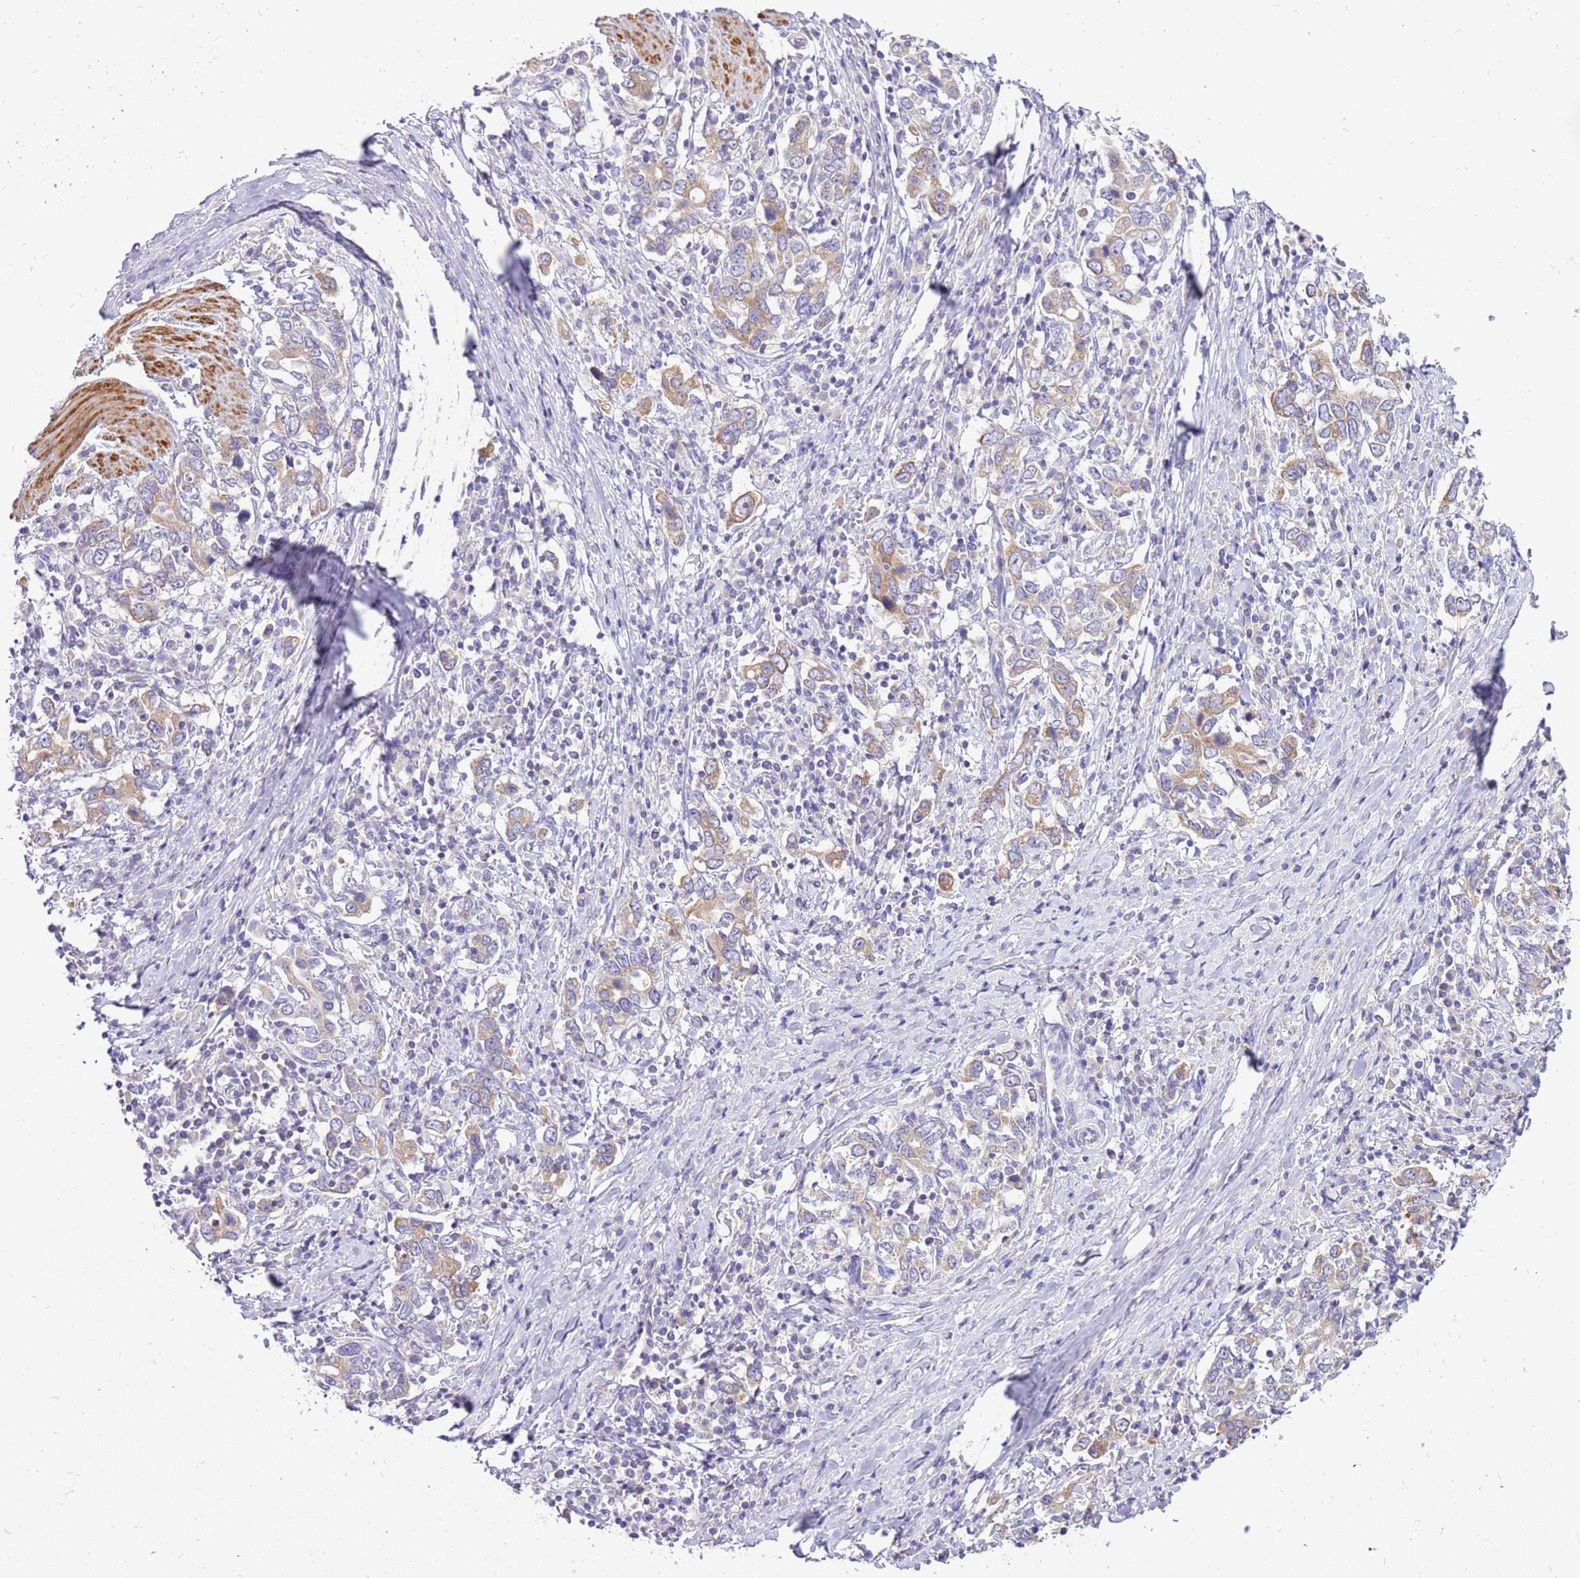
{"staining": {"intensity": "moderate", "quantity": ">75%", "location": "cytoplasmic/membranous"}, "tissue": "stomach cancer", "cell_type": "Tumor cells", "image_type": "cancer", "snomed": [{"axis": "morphology", "description": "Adenocarcinoma, NOS"}, {"axis": "topography", "description": "Stomach, upper"}, {"axis": "topography", "description": "Stomach"}], "caption": "High-magnification brightfield microscopy of adenocarcinoma (stomach) stained with DAB (brown) and counterstained with hematoxylin (blue). tumor cells exhibit moderate cytoplasmic/membranous staining is appreciated in approximately>75% of cells.", "gene": "GLCE", "patient": {"sex": "male", "age": 62}}